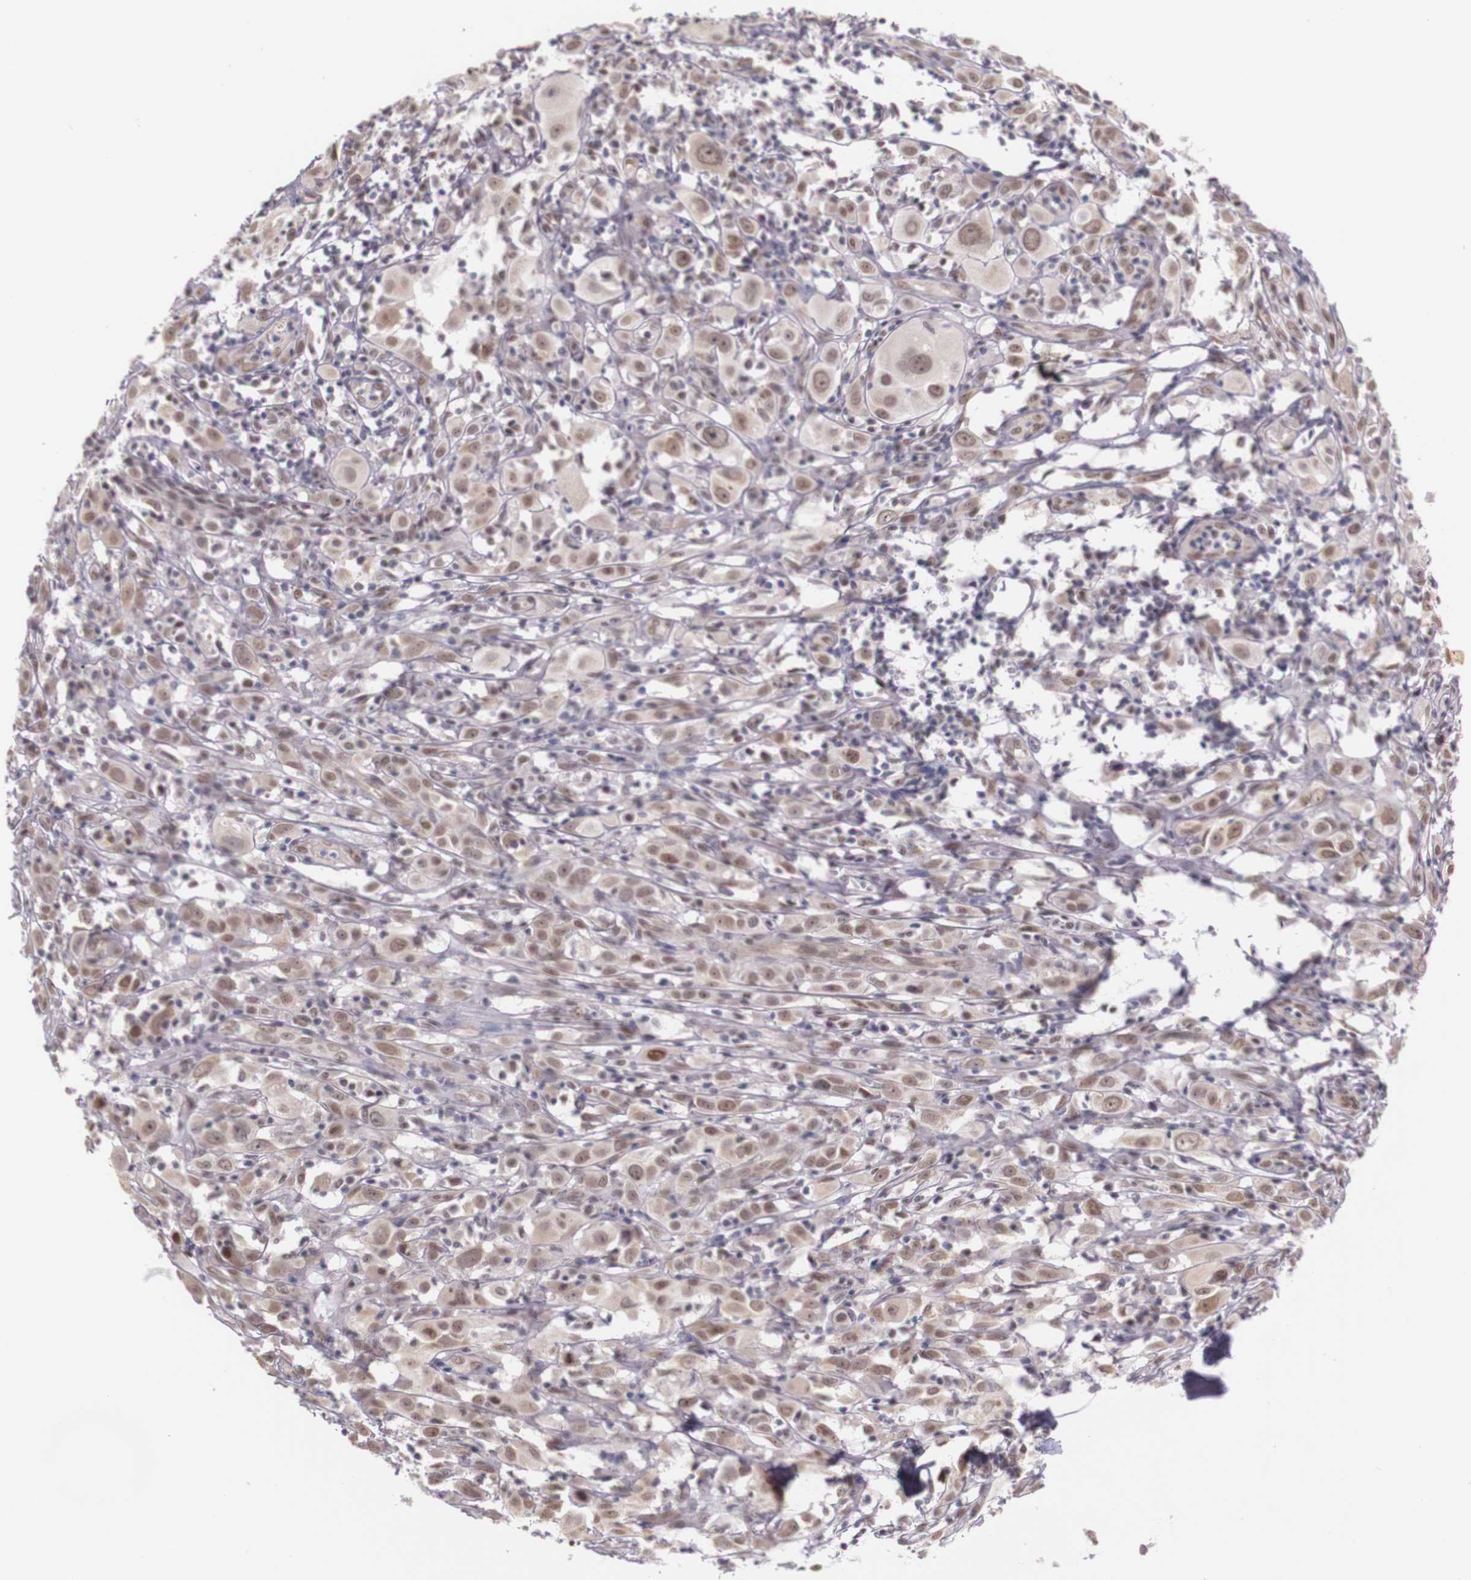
{"staining": {"intensity": "weak", "quantity": ">75%", "location": "nuclear"}, "tissue": "melanoma", "cell_type": "Tumor cells", "image_type": "cancer", "snomed": [{"axis": "morphology", "description": "Malignant melanoma, NOS"}, {"axis": "topography", "description": "Skin"}], "caption": "Tumor cells exhibit low levels of weak nuclear staining in approximately >75% of cells in melanoma.", "gene": "WDR13", "patient": {"sex": "female", "age": 52}}